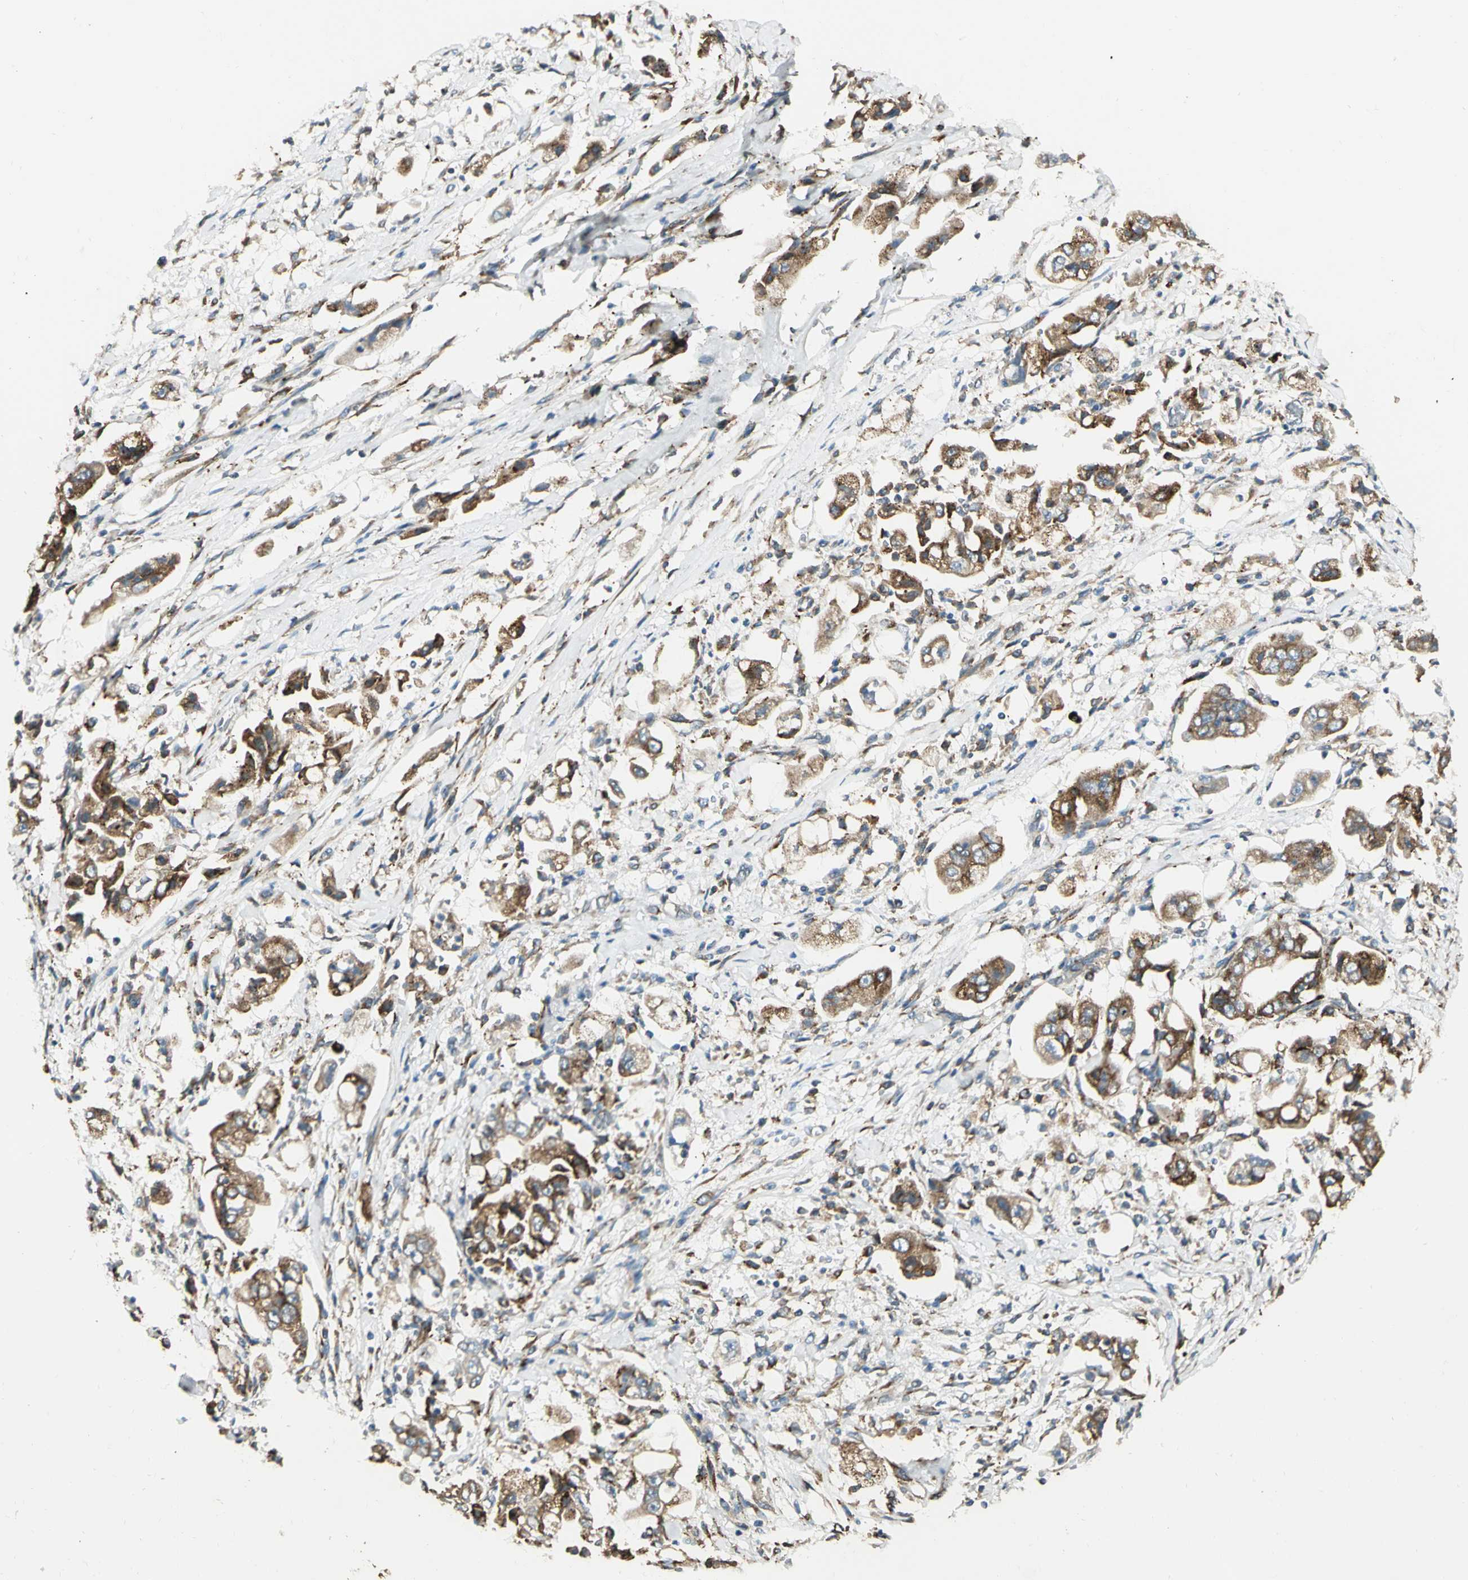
{"staining": {"intensity": "moderate", "quantity": ">75%", "location": "cytoplasmic/membranous"}, "tissue": "stomach cancer", "cell_type": "Tumor cells", "image_type": "cancer", "snomed": [{"axis": "morphology", "description": "Adenocarcinoma, NOS"}, {"axis": "topography", "description": "Stomach"}], "caption": "Moderate cytoplasmic/membranous protein staining is seen in about >75% of tumor cells in stomach cancer (adenocarcinoma).", "gene": "PDIA4", "patient": {"sex": "male", "age": 62}}